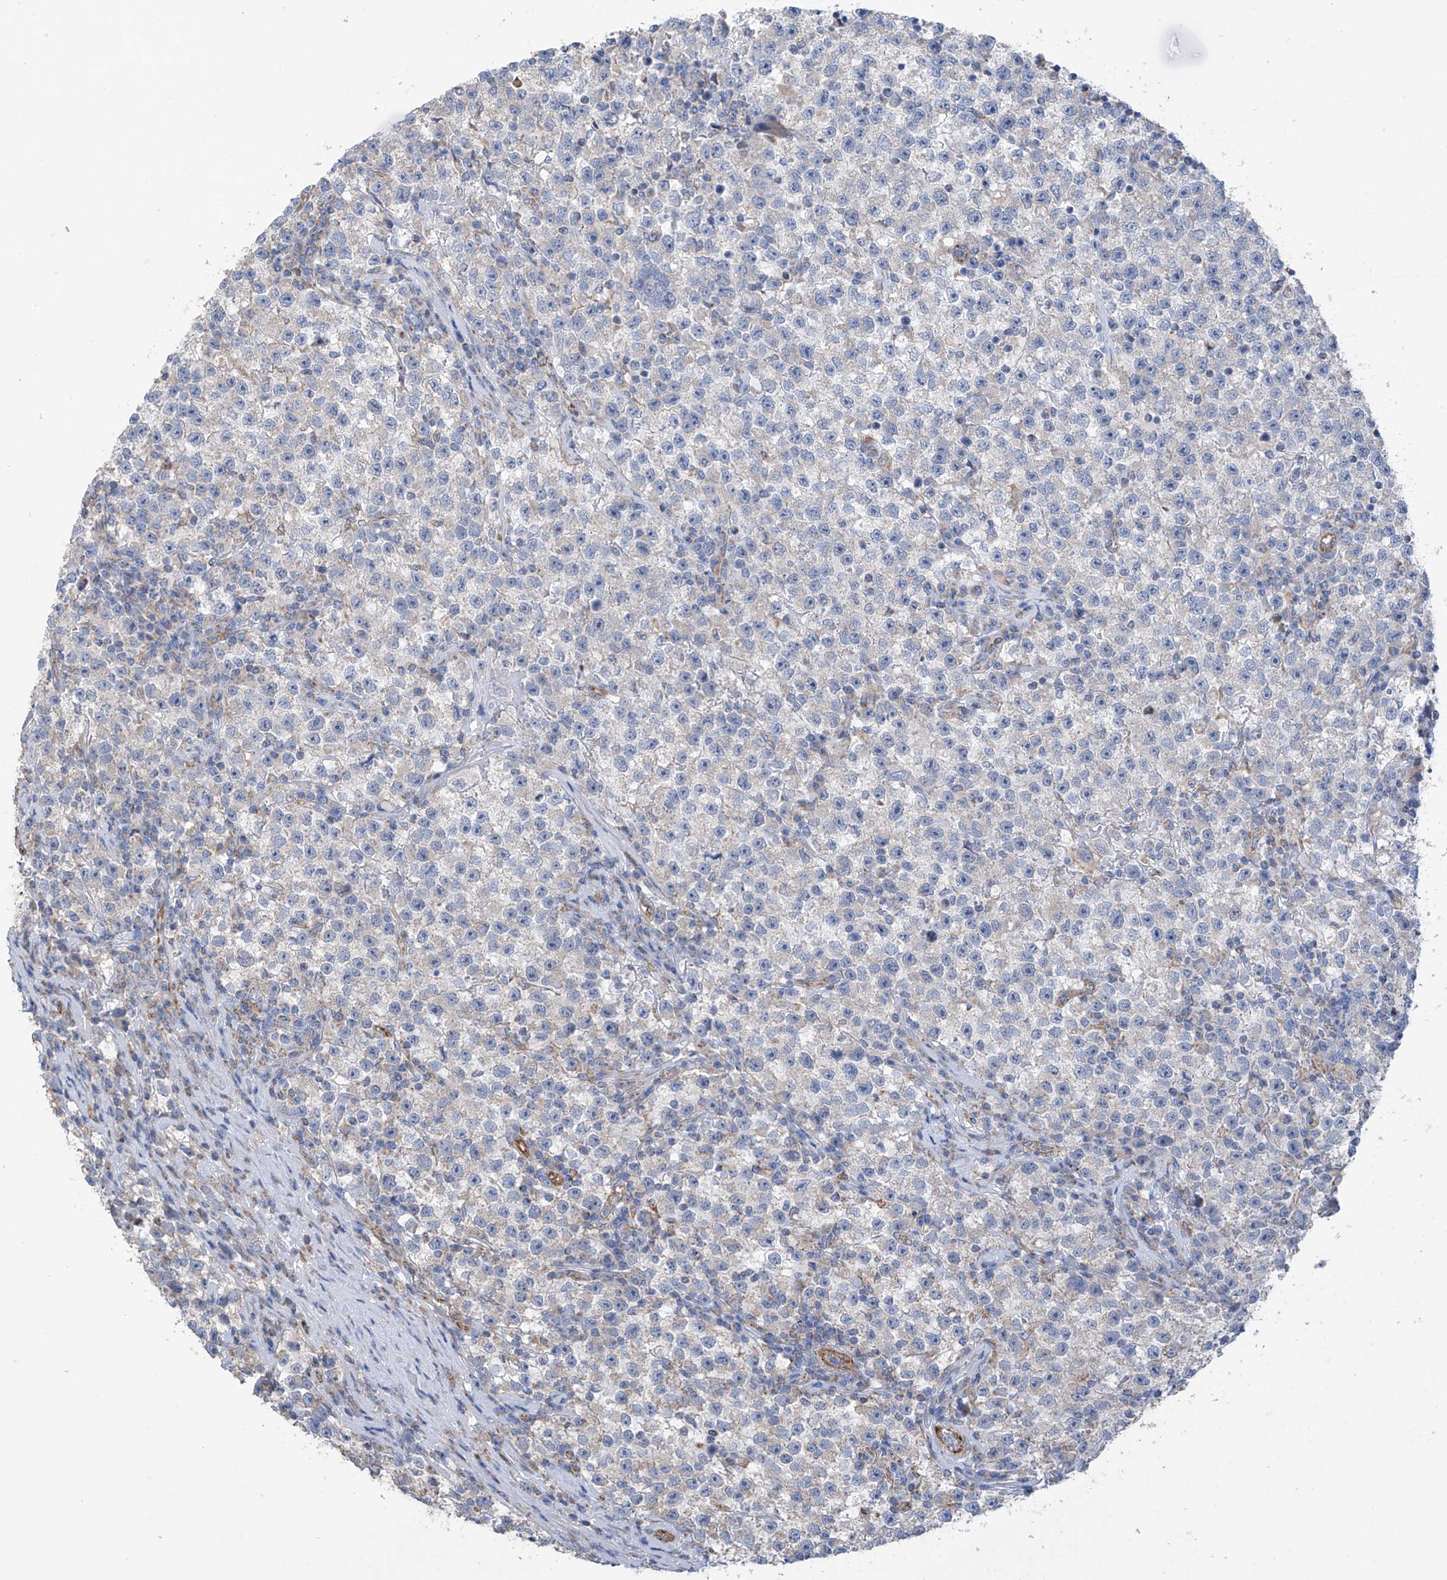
{"staining": {"intensity": "negative", "quantity": "none", "location": "none"}, "tissue": "testis cancer", "cell_type": "Tumor cells", "image_type": "cancer", "snomed": [{"axis": "morphology", "description": "Seminoma, NOS"}, {"axis": "topography", "description": "Testis"}], "caption": "Image shows no significant protein positivity in tumor cells of testis cancer.", "gene": "EIF5B", "patient": {"sex": "male", "age": 22}}